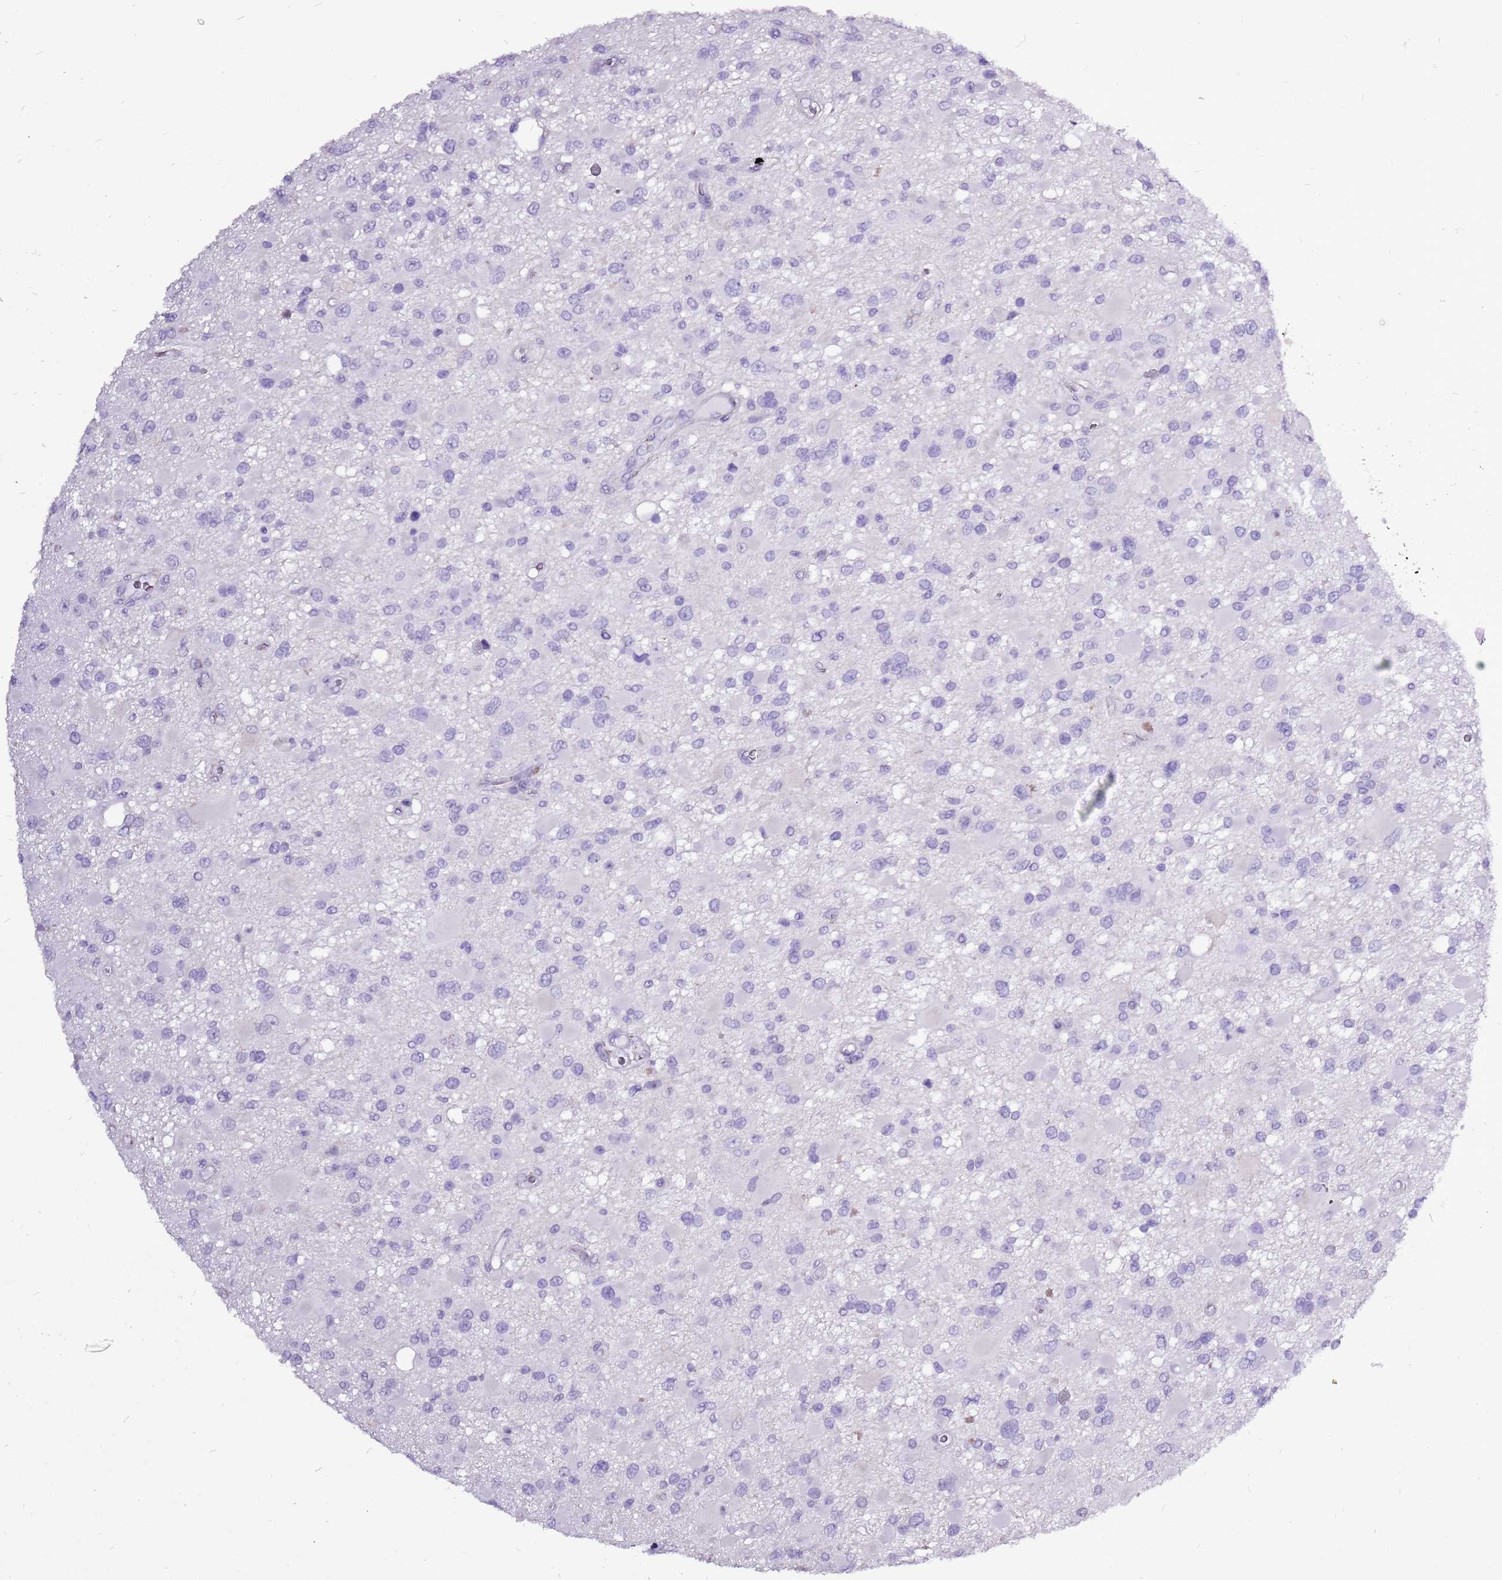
{"staining": {"intensity": "negative", "quantity": "none", "location": "none"}, "tissue": "glioma", "cell_type": "Tumor cells", "image_type": "cancer", "snomed": [{"axis": "morphology", "description": "Glioma, malignant, High grade"}, {"axis": "topography", "description": "Brain"}], "caption": "There is no significant staining in tumor cells of glioma.", "gene": "ACSS3", "patient": {"sex": "male", "age": 53}}